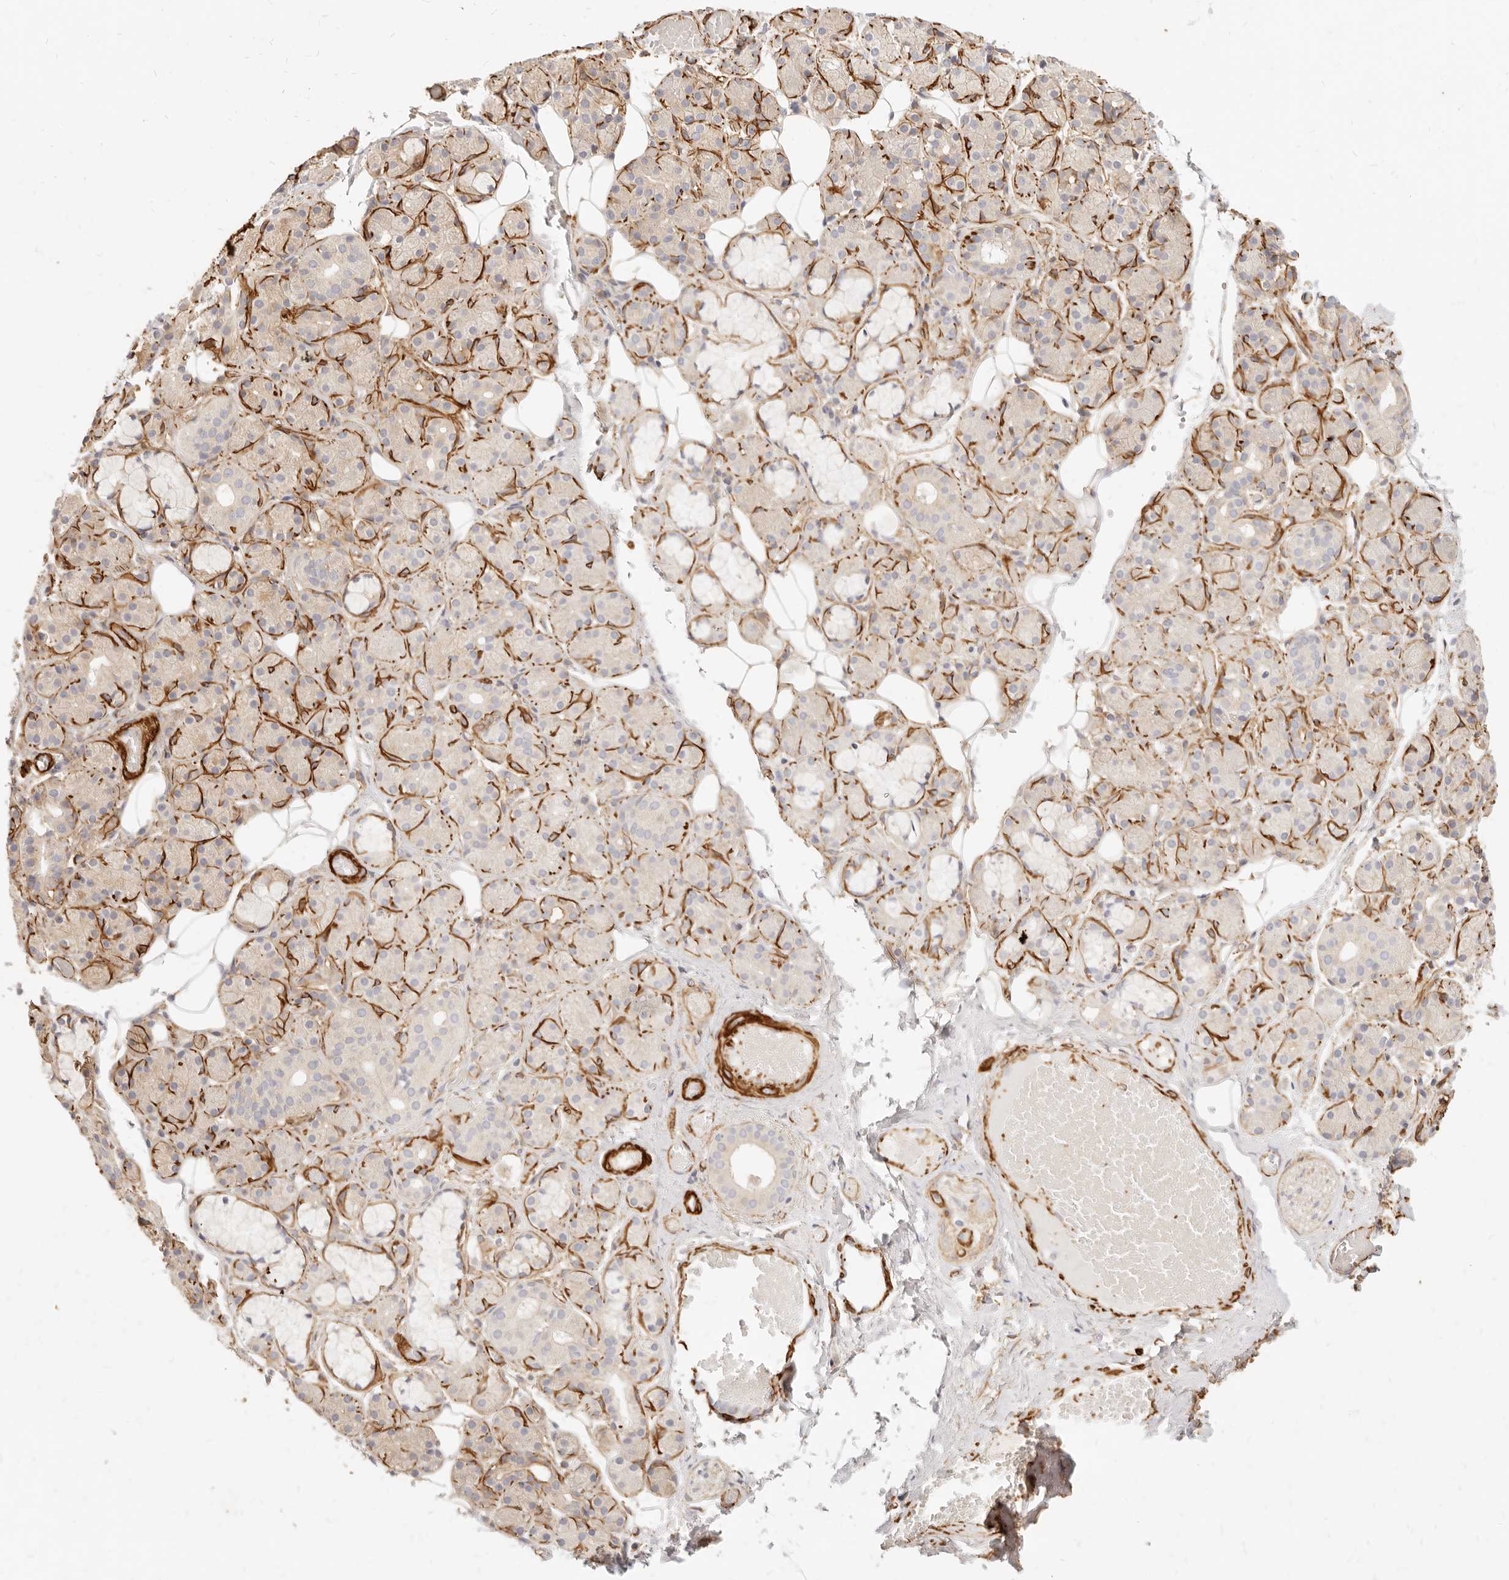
{"staining": {"intensity": "negative", "quantity": "none", "location": "none"}, "tissue": "salivary gland", "cell_type": "Glandular cells", "image_type": "normal", "snomed": [{"axis": "morphology", "description": "Normal tissue, NOS"}, {"axis": "topography", "description": "Salivary gland"}], "caption": "Glandular cells show no significant staining in normal salivary gland. (DAB (3,3'-diaminobenzidine) immunohistochemistry, high magnification).", "gene": "TMTC2", "patient": {"sex": "male", "age": 63}}